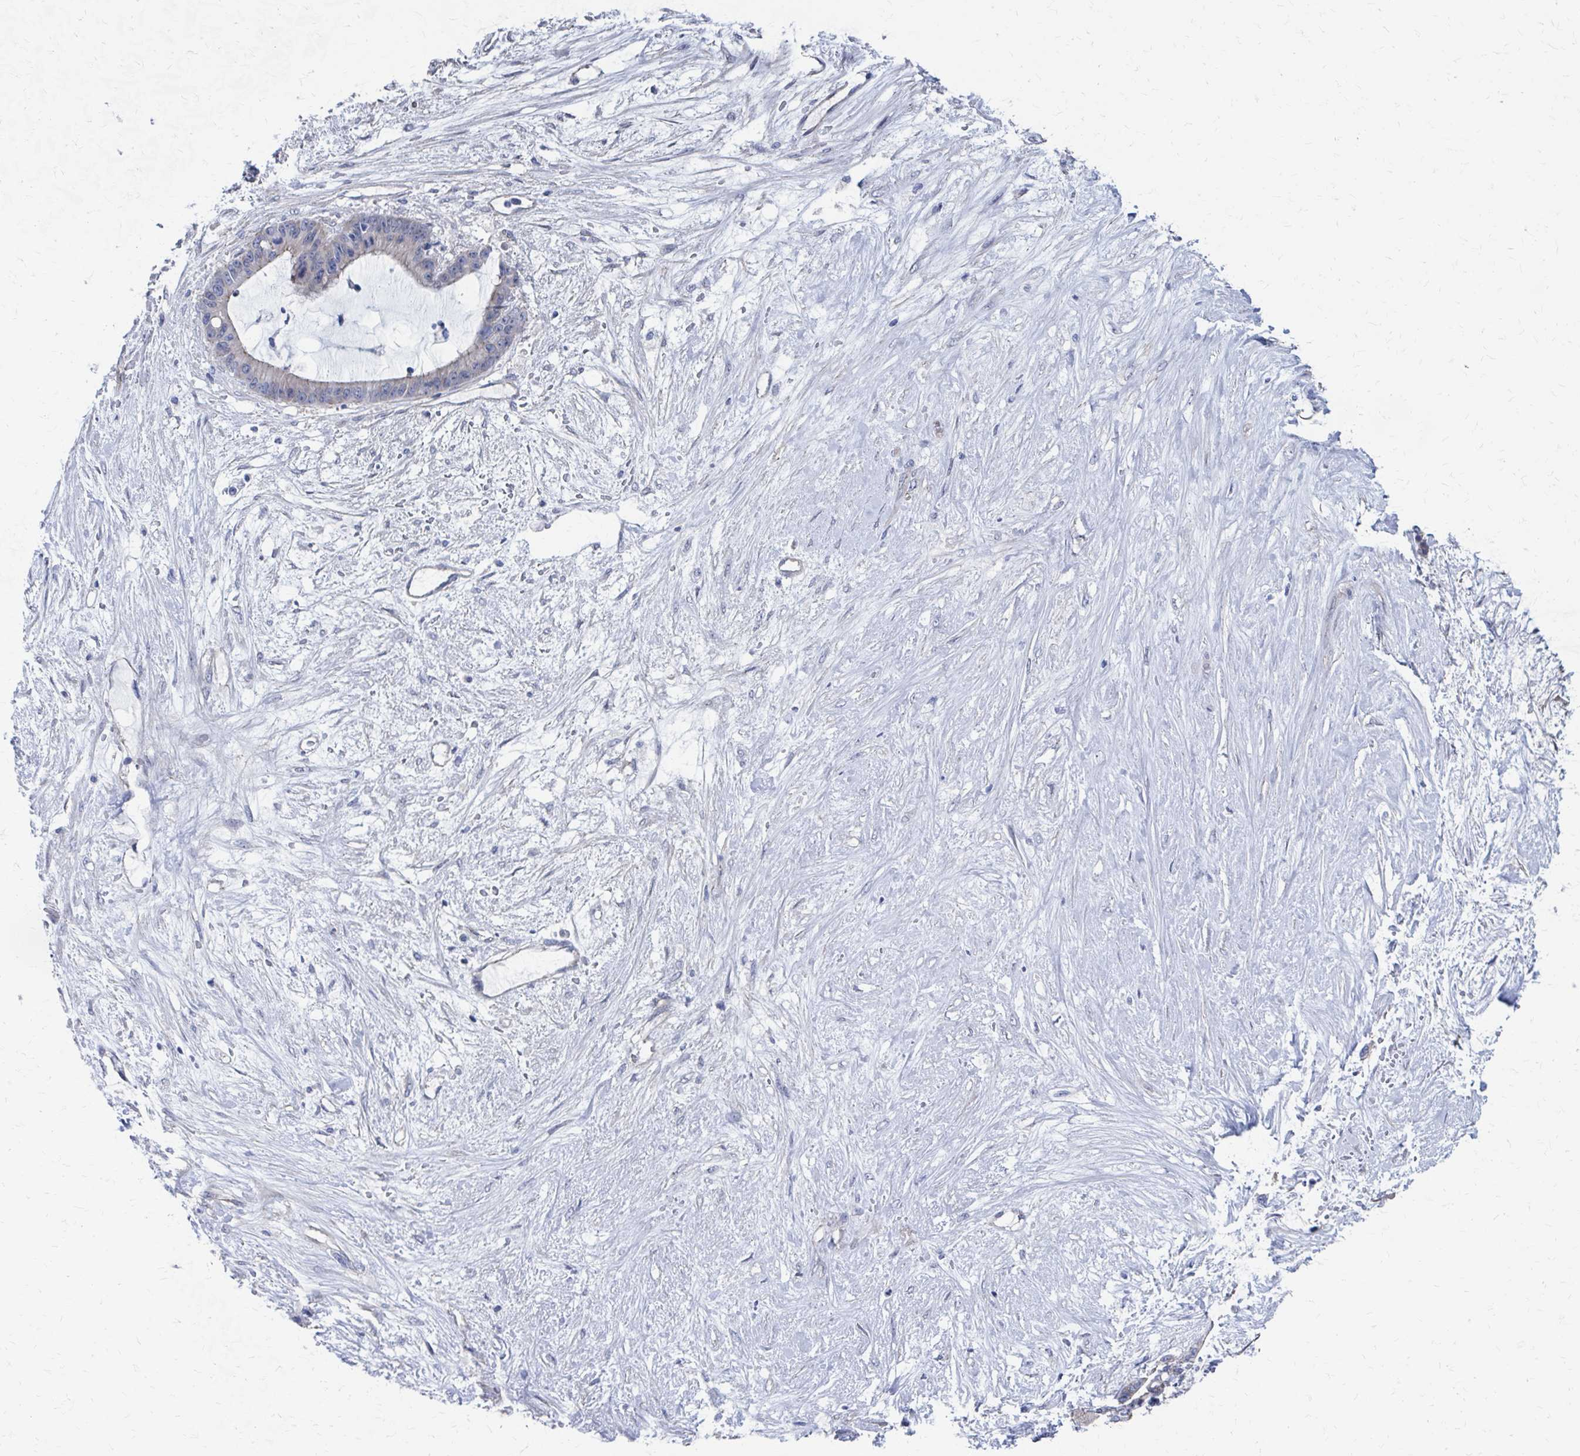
{"staining": {"intensity": "moderate", "quantity": "<25%", "location": "cytoplasmic/membranous"}, "tissue": "liver cancer", "cell_type": "Tumor cells", "image_type": "cancer", "snomed": [{"axis": "morphology", "description": "Normal tissue, NOS"}, {"axis": "morphology", "description": "Cholangiocarcinoma"}, {"axis": "topography", "description": "Liver"}, {"axis": "topography", "description": "Peripheral nerve tissue"}], "caption": "A brown stain highlights moderate cytoplasmic/membranous positivity of a protein in human liver cholangiocarcinoma tumor cells. (DAB (3,3'-diaminobenzidine) = brown stain, brightfield microscopy at high magnification).", "gene": "PLEKHG7", "patient": {"sex": "female", "age": 73}}